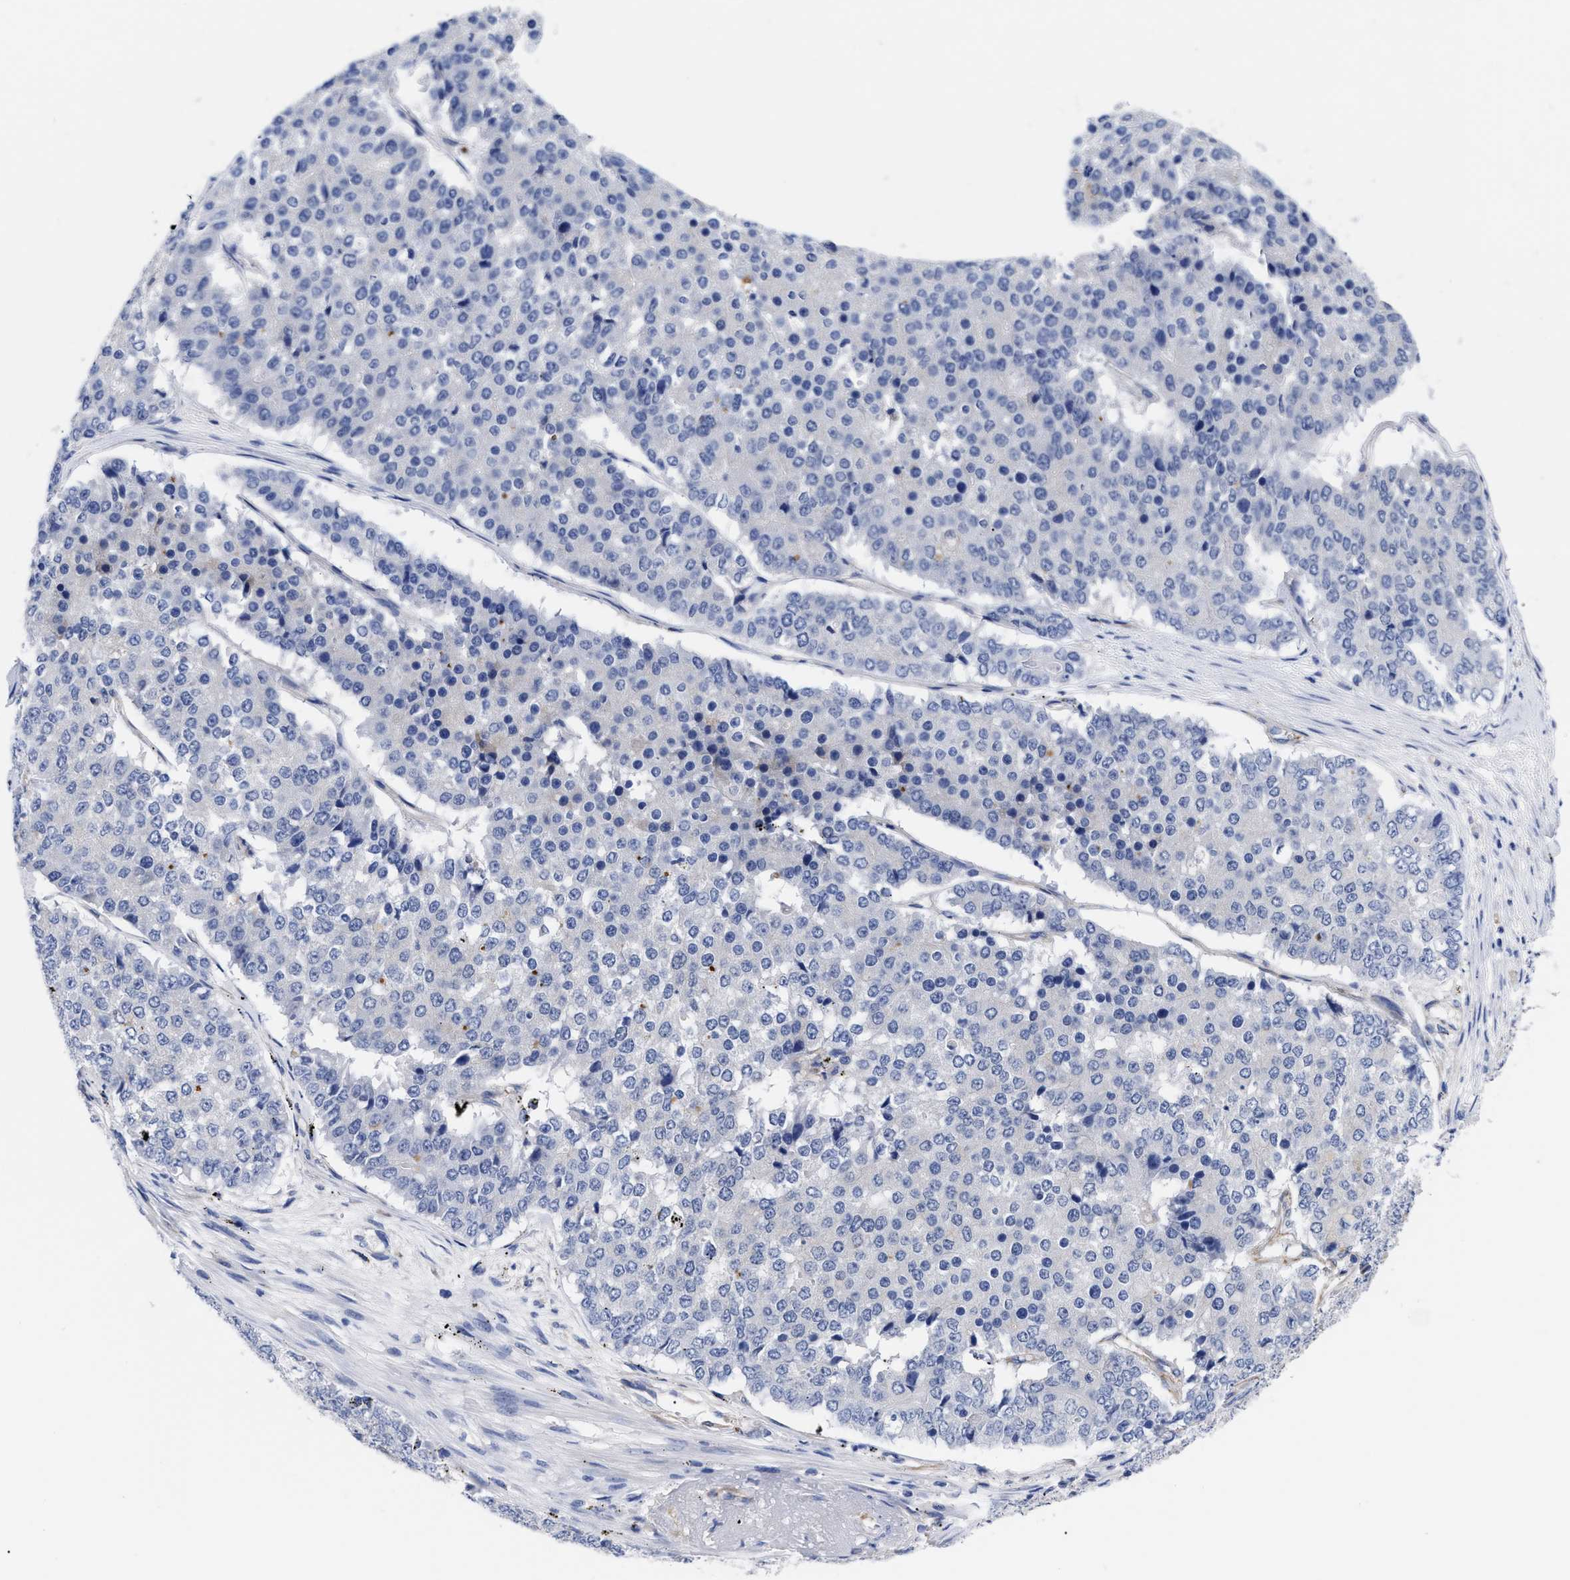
{"staining": {"intensity": "negative", "quantity": "none", "location": "none"}, "tissue": "pancreatic cancer", "cell_type": "Tumor cells", "image_type": "cancer", "snomed": [{"axis": "morphology", "description": "Adenocarcinoma, NOS"}, {"axis": "topography", "description": "Pancreas"}], "caption": "Immunohistochemistry (IHC) micrograph of human adenocarcinoma (pancreatic) stained for a protein (brown), which demonstrates no expression in tumor cells.", "gene": "IRAG2", "patient": {"sex": "male", "age": 50}}